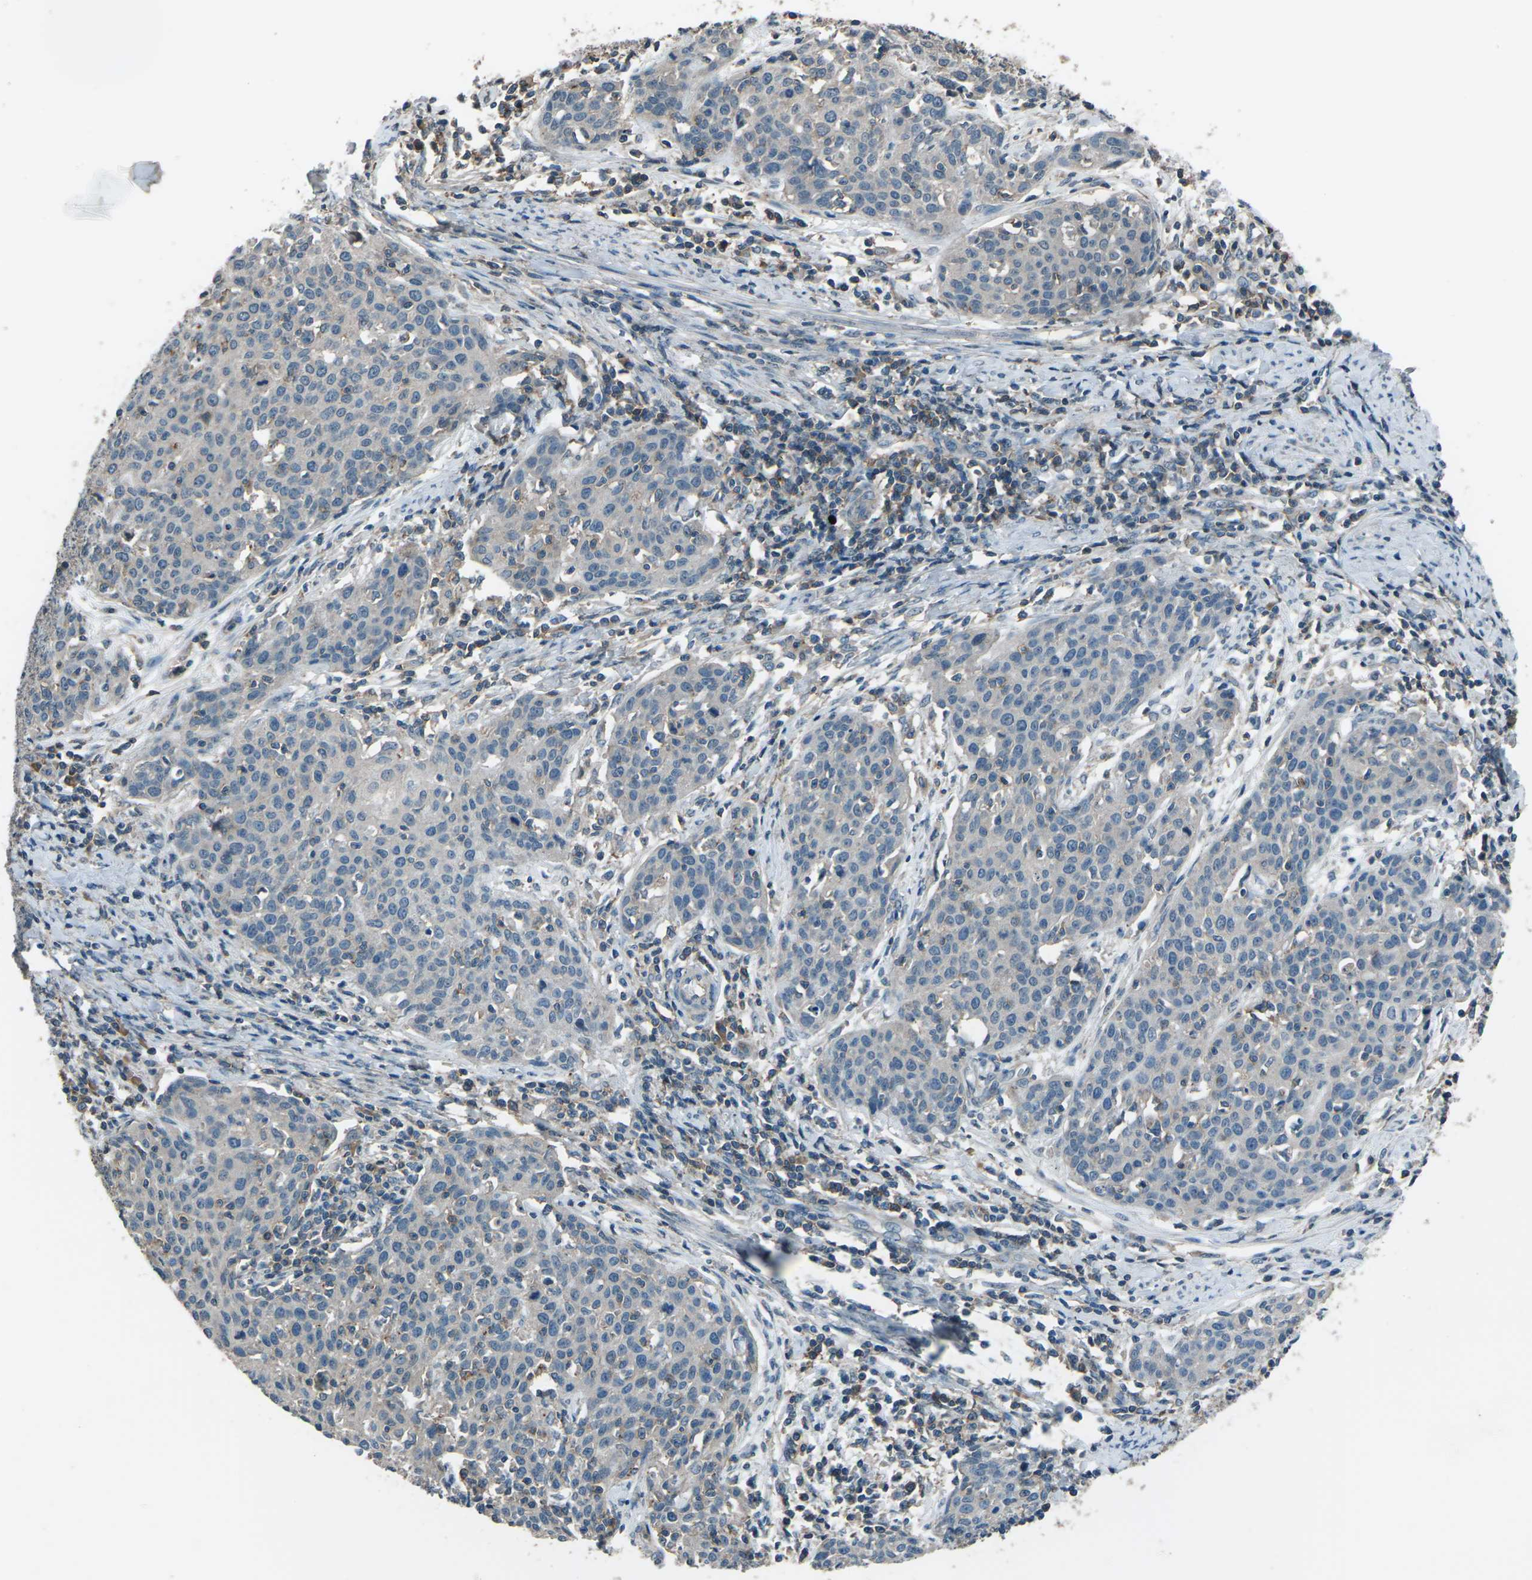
{"staining": {"intensity": "negative", "quantity": "none", "location": "none"}, "tissue": "cervical cancer", "cell_type": "Tumor cells", "image_type": "cancer", "snomed": [{"axis": "morphology", "description": "Squamous cell carcinoma, NOS"}, {"axis": "topography", "description": "Cervix"}], "caption": "Immunohistochemistry (IHC) micrograph of human cervical squamous cell carcinoma stained for a protein (brown), which displays no staining in tumor cells.", "gene": "CMTM4", "patient": {"sex": "female", "age": 38}}